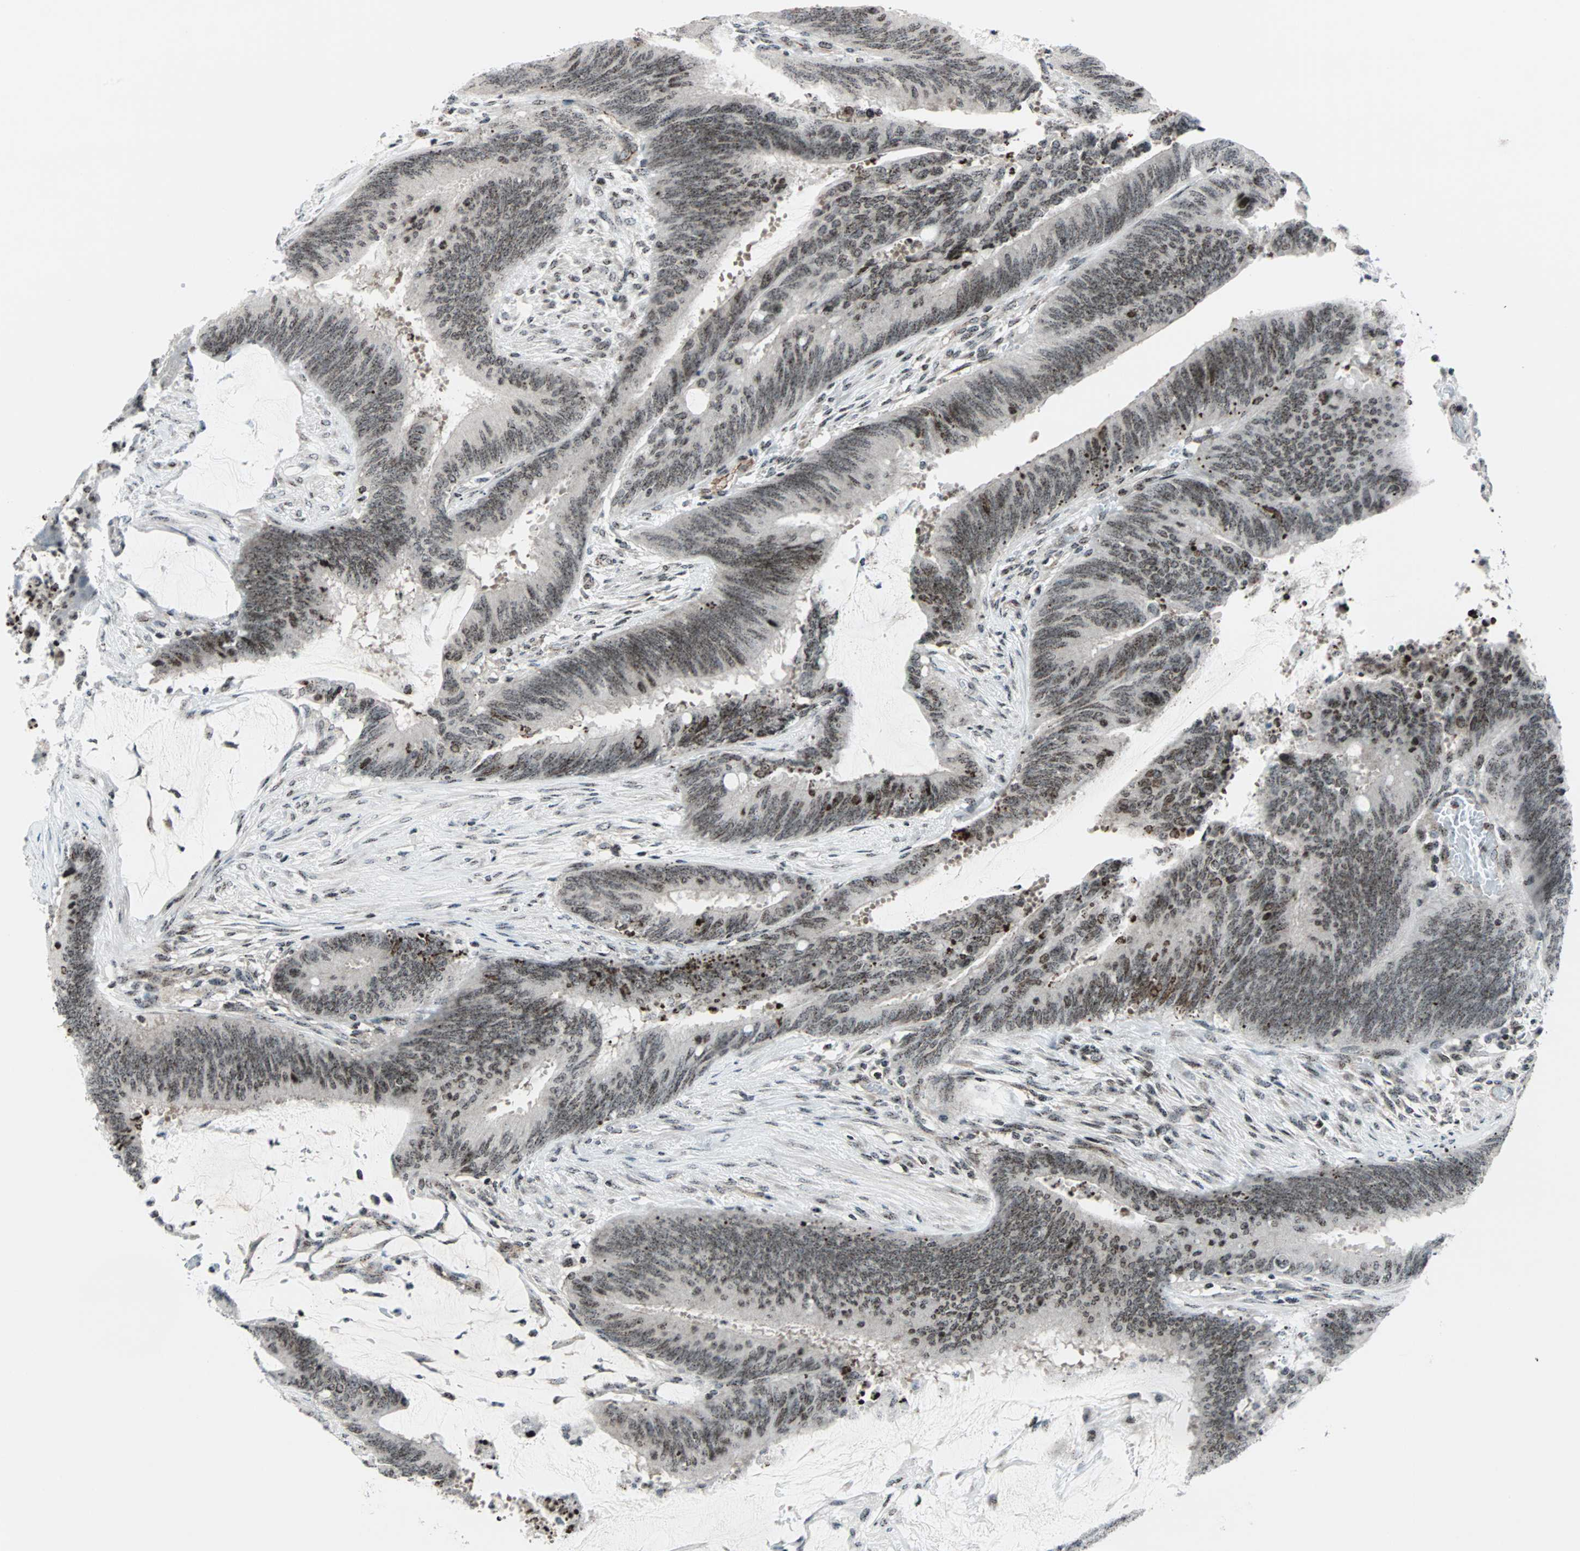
{"staining": {"intensity": "moderate", "quantity": ">75%", "location": "nuclear"}, "tissue": "colorectal cancer", "cell_type": "Tumor cells", "image_type": "cancer", "snomed": [{"axis": "morphology", "description": "Adenocarcinoma, NOS"}, {"axis": "topography", "description": "Rectum"}], "caption": "DAB (3,3'-diaminobenzidine) immunohistochemical staining of human adenocarcinoma (colorectal) exhibits moderate nuclear protein expression in approximately >75% of tumor cells.", "gene": "CENPA", "patient": {"sex": "female", "age": 66}}